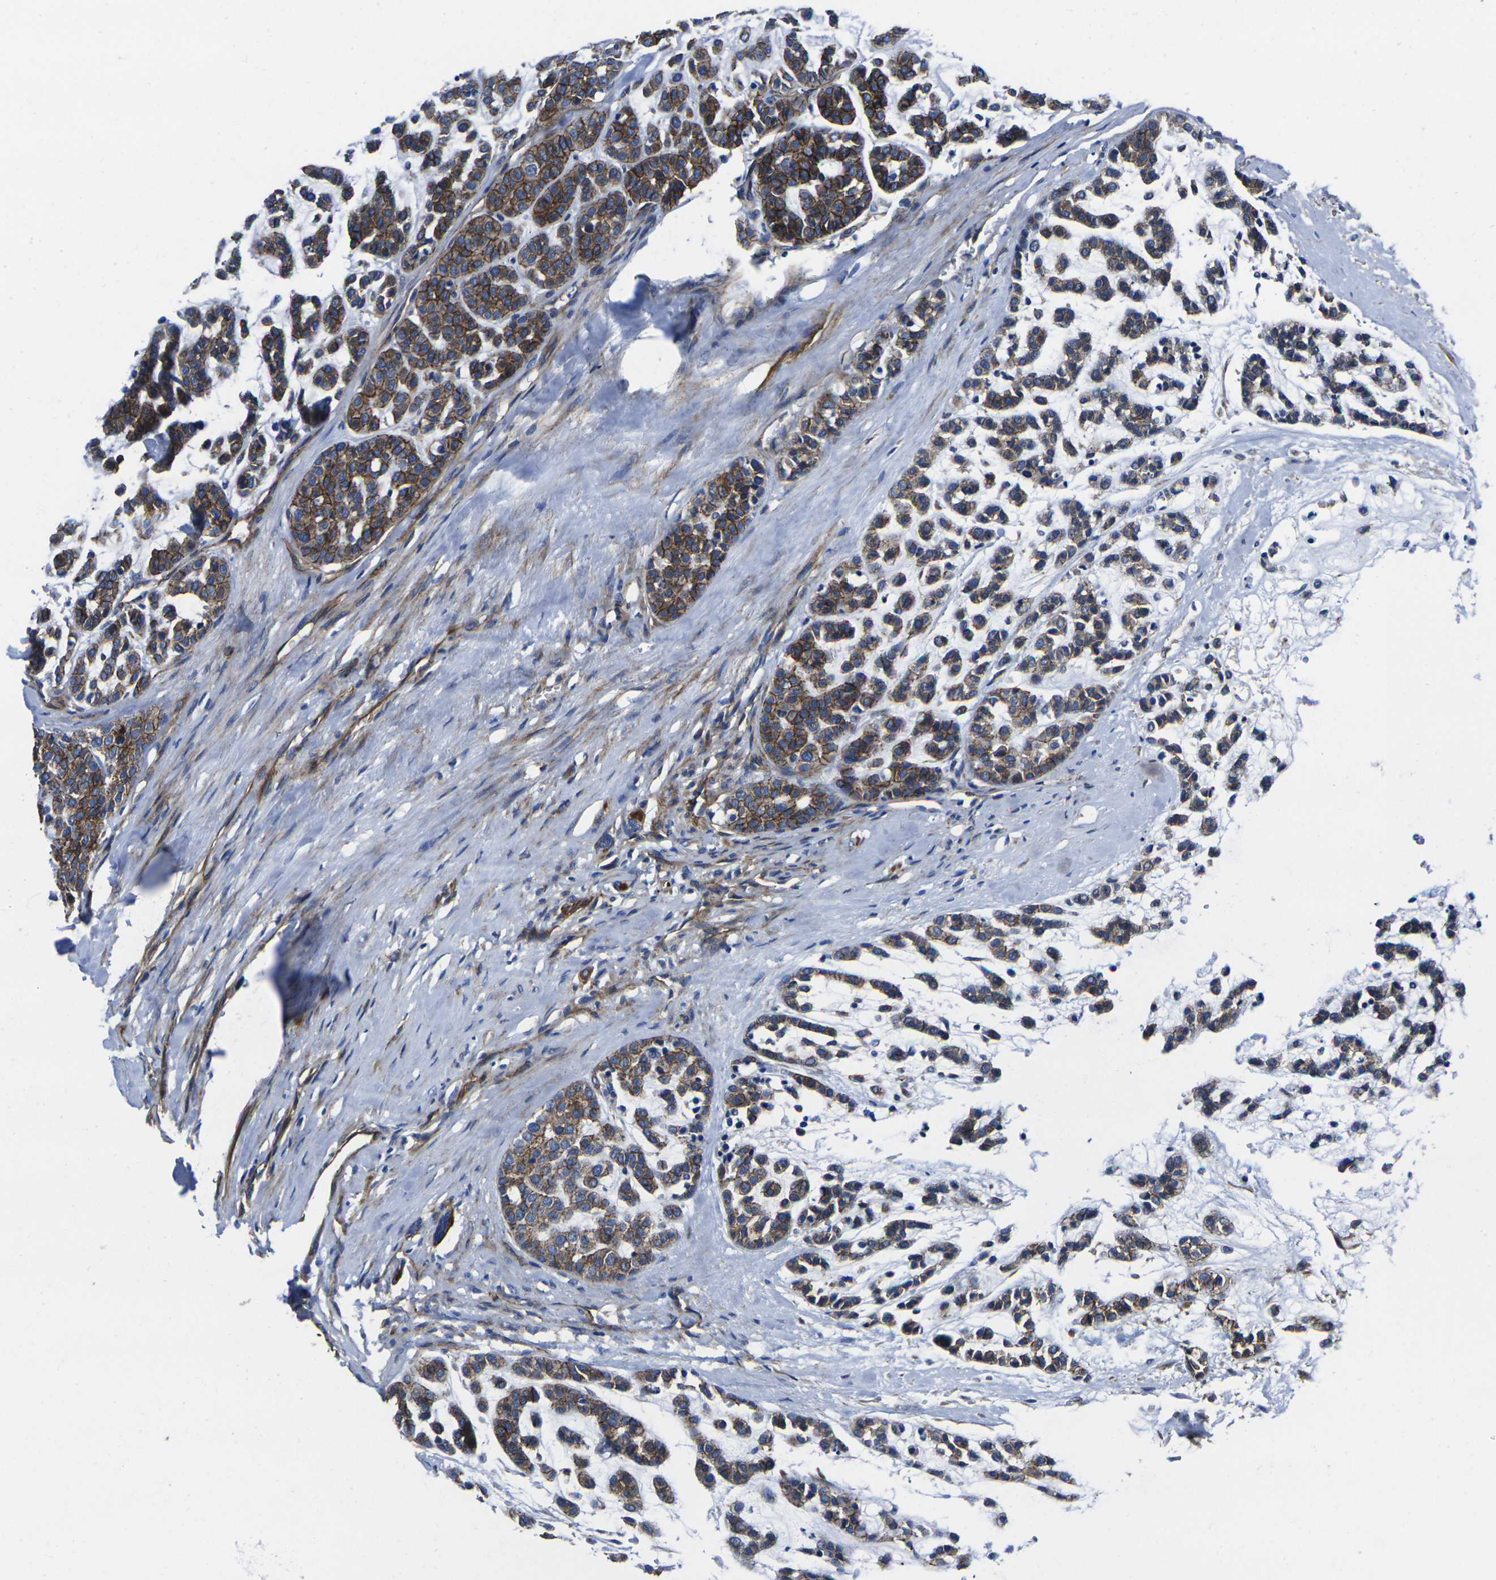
{"staining": {"intensity": "moderate", "quantity": ">75%", "location": "cytoplasmic/membranous"}, "tissue": "head and neck cancer", "cell_type": "Tumor cells", "image_type": "cancer", "snomed": [{"axis": "morphology", "description": "Adenocarcinoma, NOS"}, {"axis": "morphology", "description": "Adenoma, NOS"}, {"axis": "topography", "description": "Head-Neck"}], "caption": "High-power microscopy captured an IHC micrograph of head and neck cancer, revealing moderate cytoplasmic/membranous positivity in about >75% of tumor cells.", "gene": "NUMB", "patient": {"sex": "female", "age": 55}}